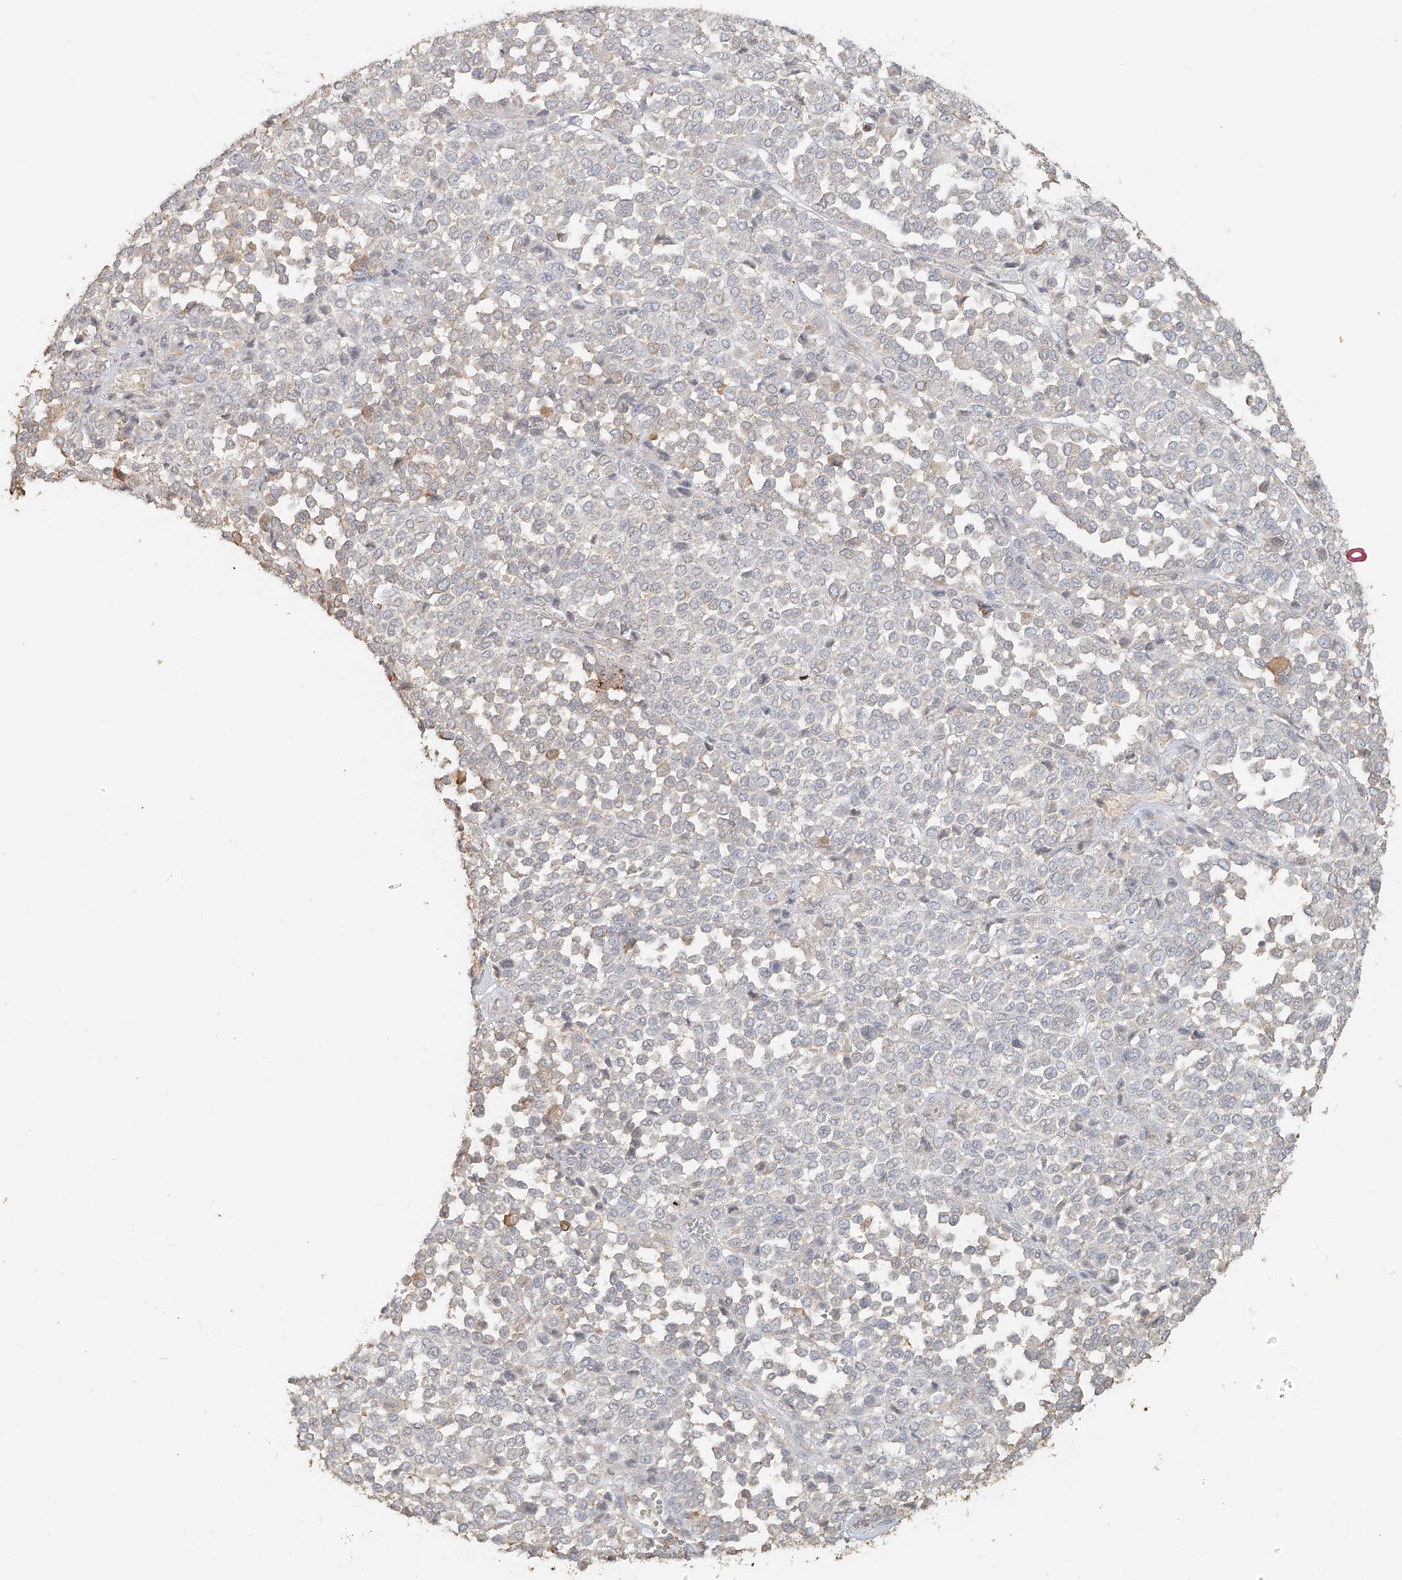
{"staining": {"intensity": "negative", "quantity": "none", "location": "none"}, "tissue": "melanoma", "cell_type": "Tumor cells", "image_type": "cancer", "snomed": [{"axis": "morphology", "description": "Malignant melanoma, Metastatic site"}, {"axis": "topography", "description": "Pancreas"}], "caption": "A histopathology image of melanoma stained for a protein demonstrates no brown staining in tumor cells.", "gene": "NPHS1", "patient": {"sex": "female", "age": 30}}